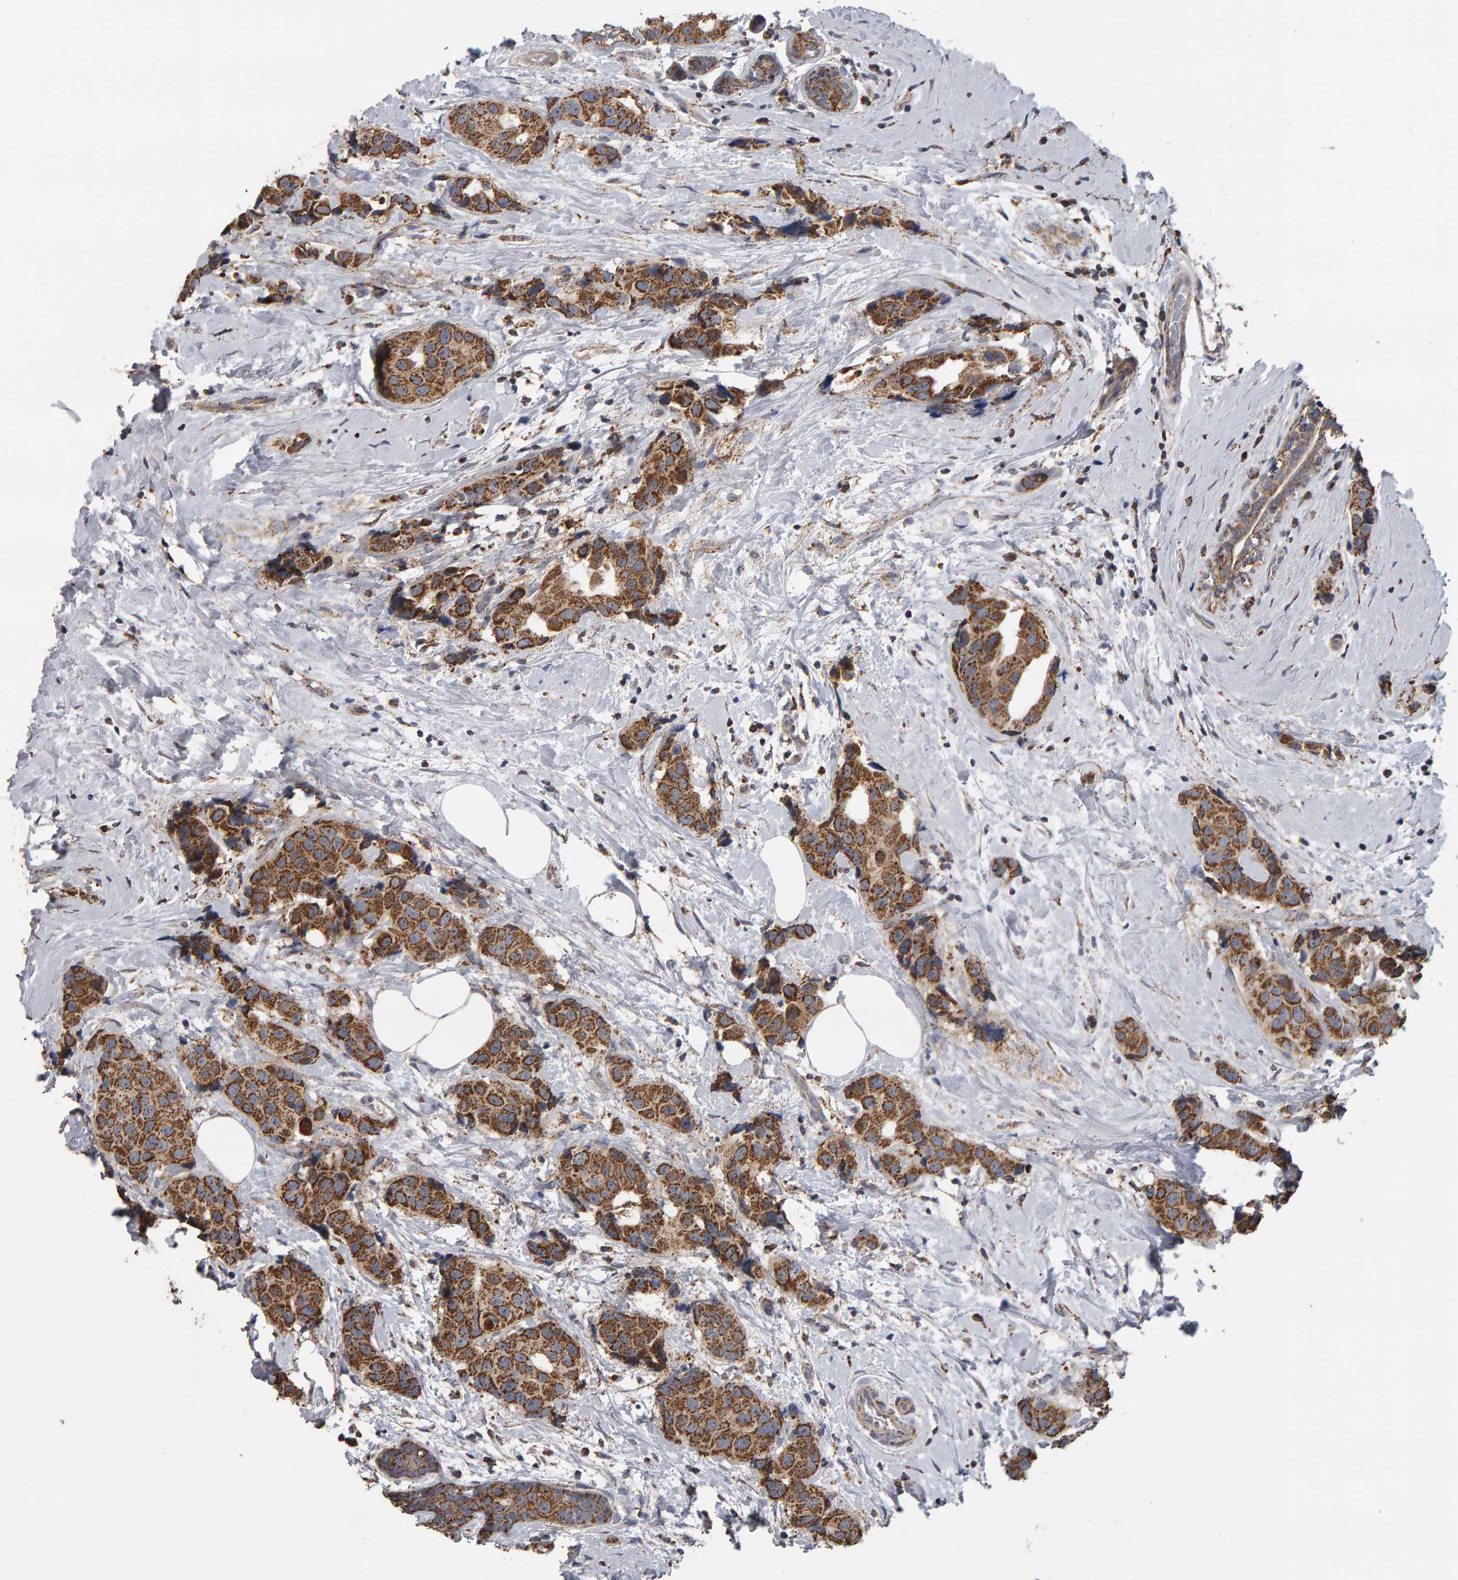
{"staining": {"intensity": "moderate", "quantity": ">75%", "location": "cytoplasmic/membranous"}, "tissue": "breast cancer", "cell_type": "Tumor cells", "image_type": "cancer", "snomed": [{"axis": "morphology", "description": "Normal tissue, NOS"}, {"axis": "morphology", "description": "Duct carcinoma"}, {"axis": "topography", "description": "Breast"}], "caption": "A brown stain labels moderate cytoplasmic/membranous expression of a protein in human breast invasive ductal carcinoma tumor cells.", "gene": "TOM1L1", "patient": {"sex": "female", "age": 39}}